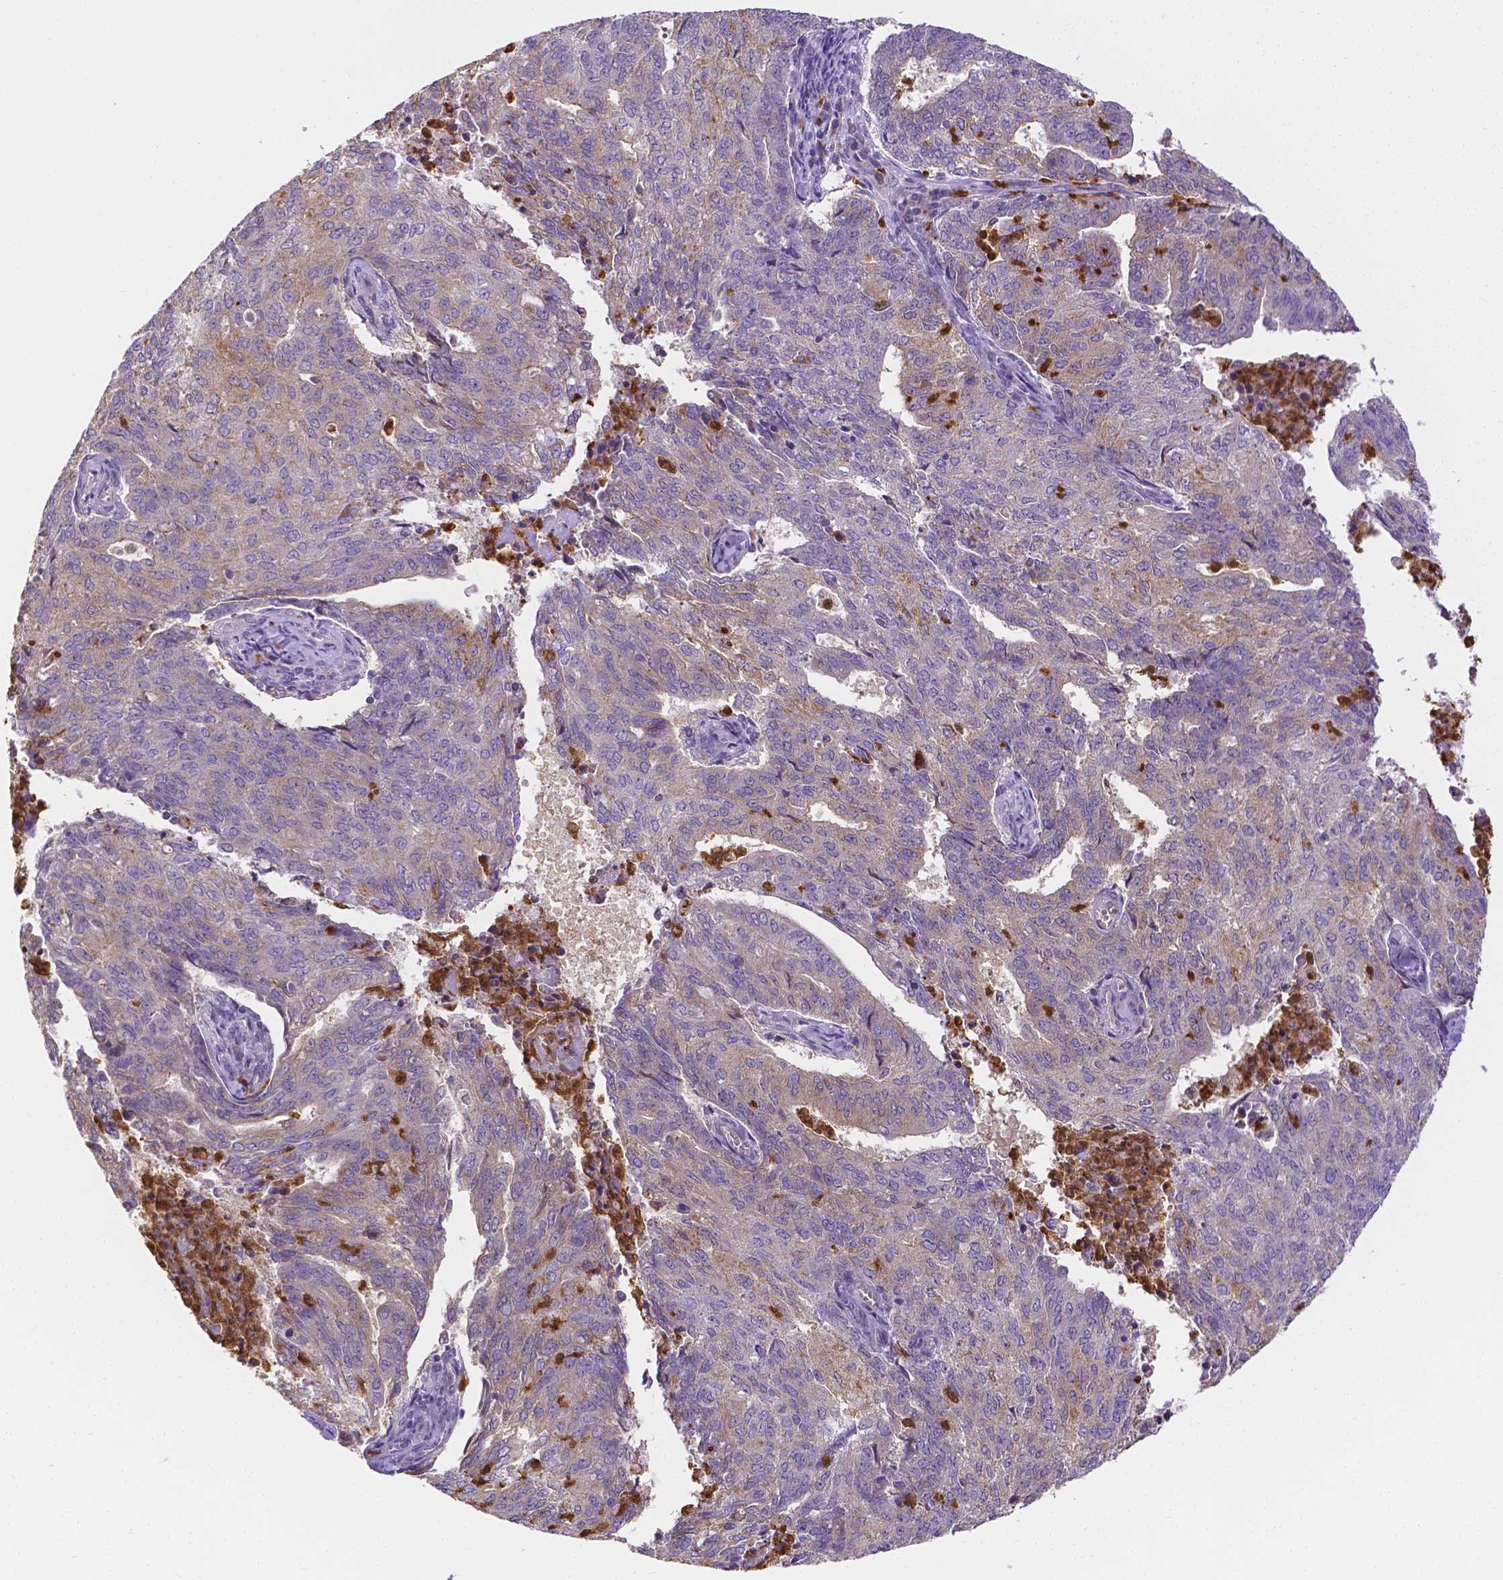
{"staining": {"intensity": "weak", "quantity": "<25%", "location": "cytoplasmic/membranous"}, "tissue": "endometrial cancer", "cell_type": "Tumor cells", "image_type": "cancer", "snomed": [{"axis": "morphology", "description": "Adenocarcinoma, NOS"}, {"axis": "topography", "description": "Endometrium"}], "caption": "The immunohistochemistry (IHC) photomicrograph has no significant expression in tumor cells of endometrial adenocarcinoma tissue.", "gene": "ZNRD2", "patient": {"sex": "female", "age": 82}}